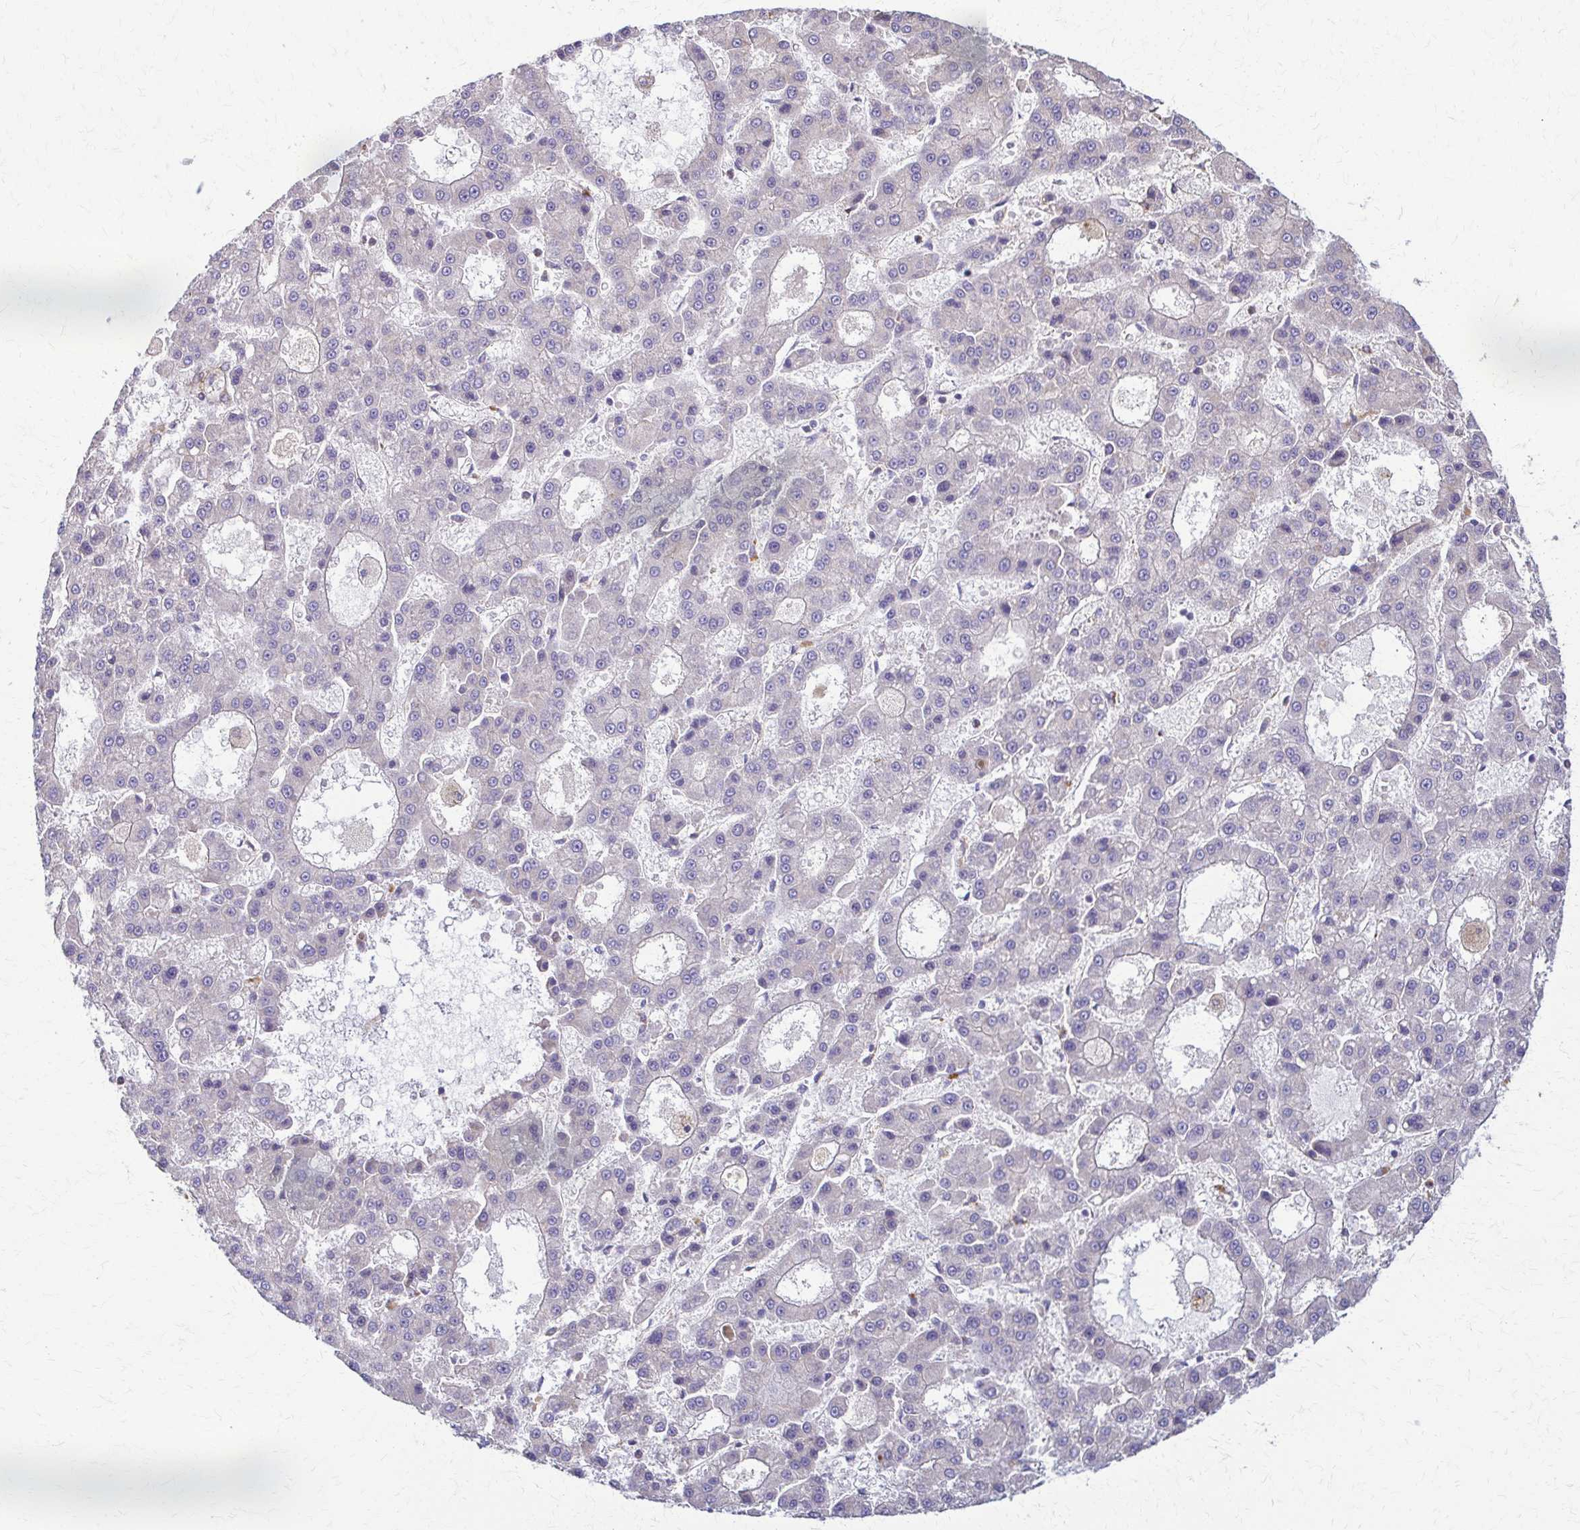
{"staining": {"intensity": "negative", "quantity": "none", "location": "none"}, "tissue": "liver cancer", "cell_type": "Tumor cells", "image_type": "cancer", "snomed": [{"axis": "morphology", "description": "Carcinoma, Hepatocellular, NOS"}, {"axis": "topography", "description": "Liver"}], "caption": "Tumor cells are negative for protein expression in human liver cancer (hepatocellular carcinoma).", "gene": "DSP", "patient": {"sex": "male", "age": 70}}